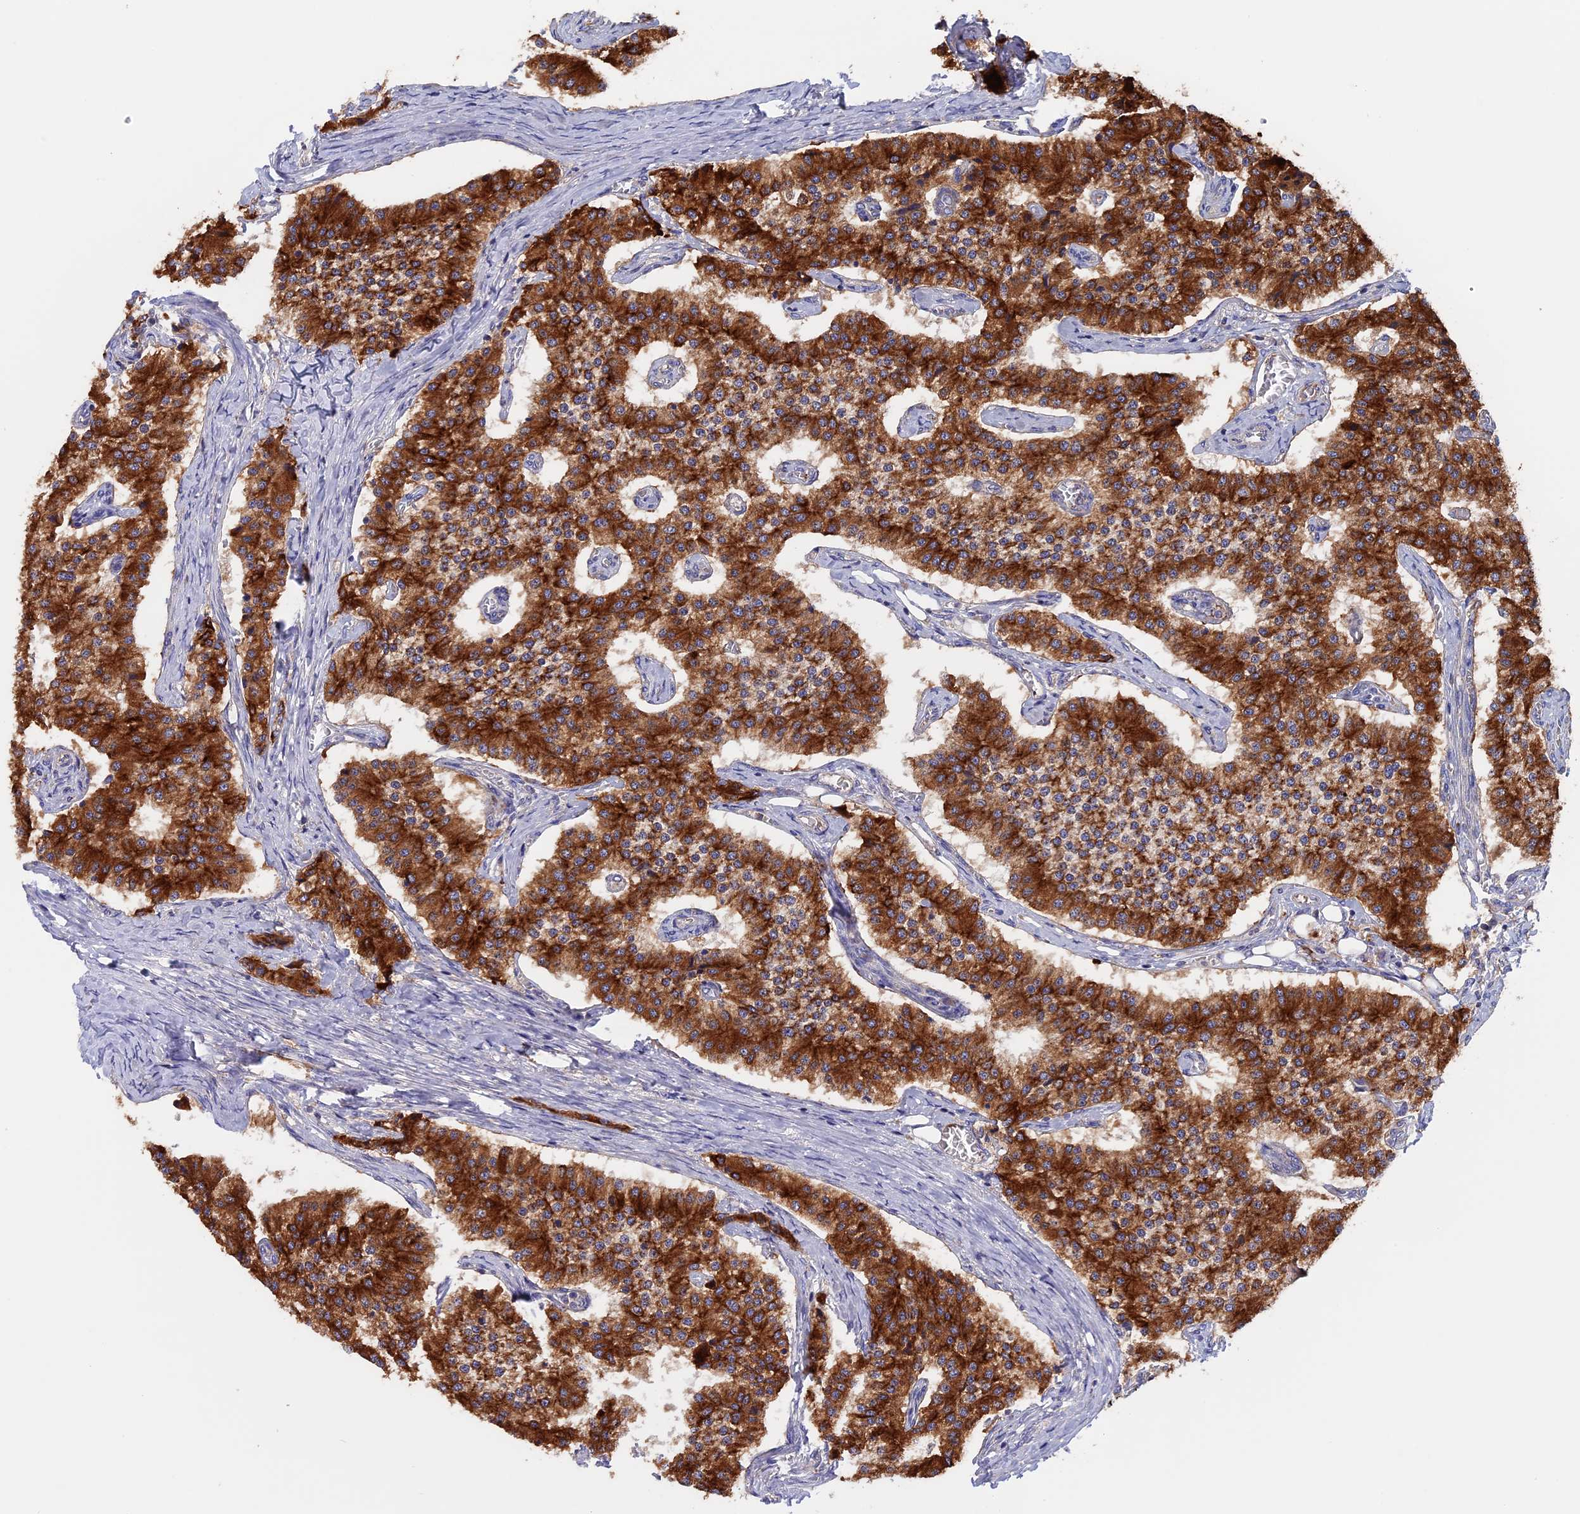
{"staining": {"intensity": "strong", "quantity": ">75%", "location": "cytoplasmic/membranous"}, "tissue": "carcinoid", "cell_type": "Tumor cells", "image_type": "cancer", "snomed": [{"axis": "morphology", "description": "Carcinoid, malignant, NOS"}, {"axis": "topography", "description": "Colon"}], "caption": "This is an image of immunohistochemistry staining of malignant carcinoid, which shows strong positivity in the cytoplasmic/membranous of tumor cells.", "gene": "PTPN9", "patient": {"sex": "female", "age": 52}}